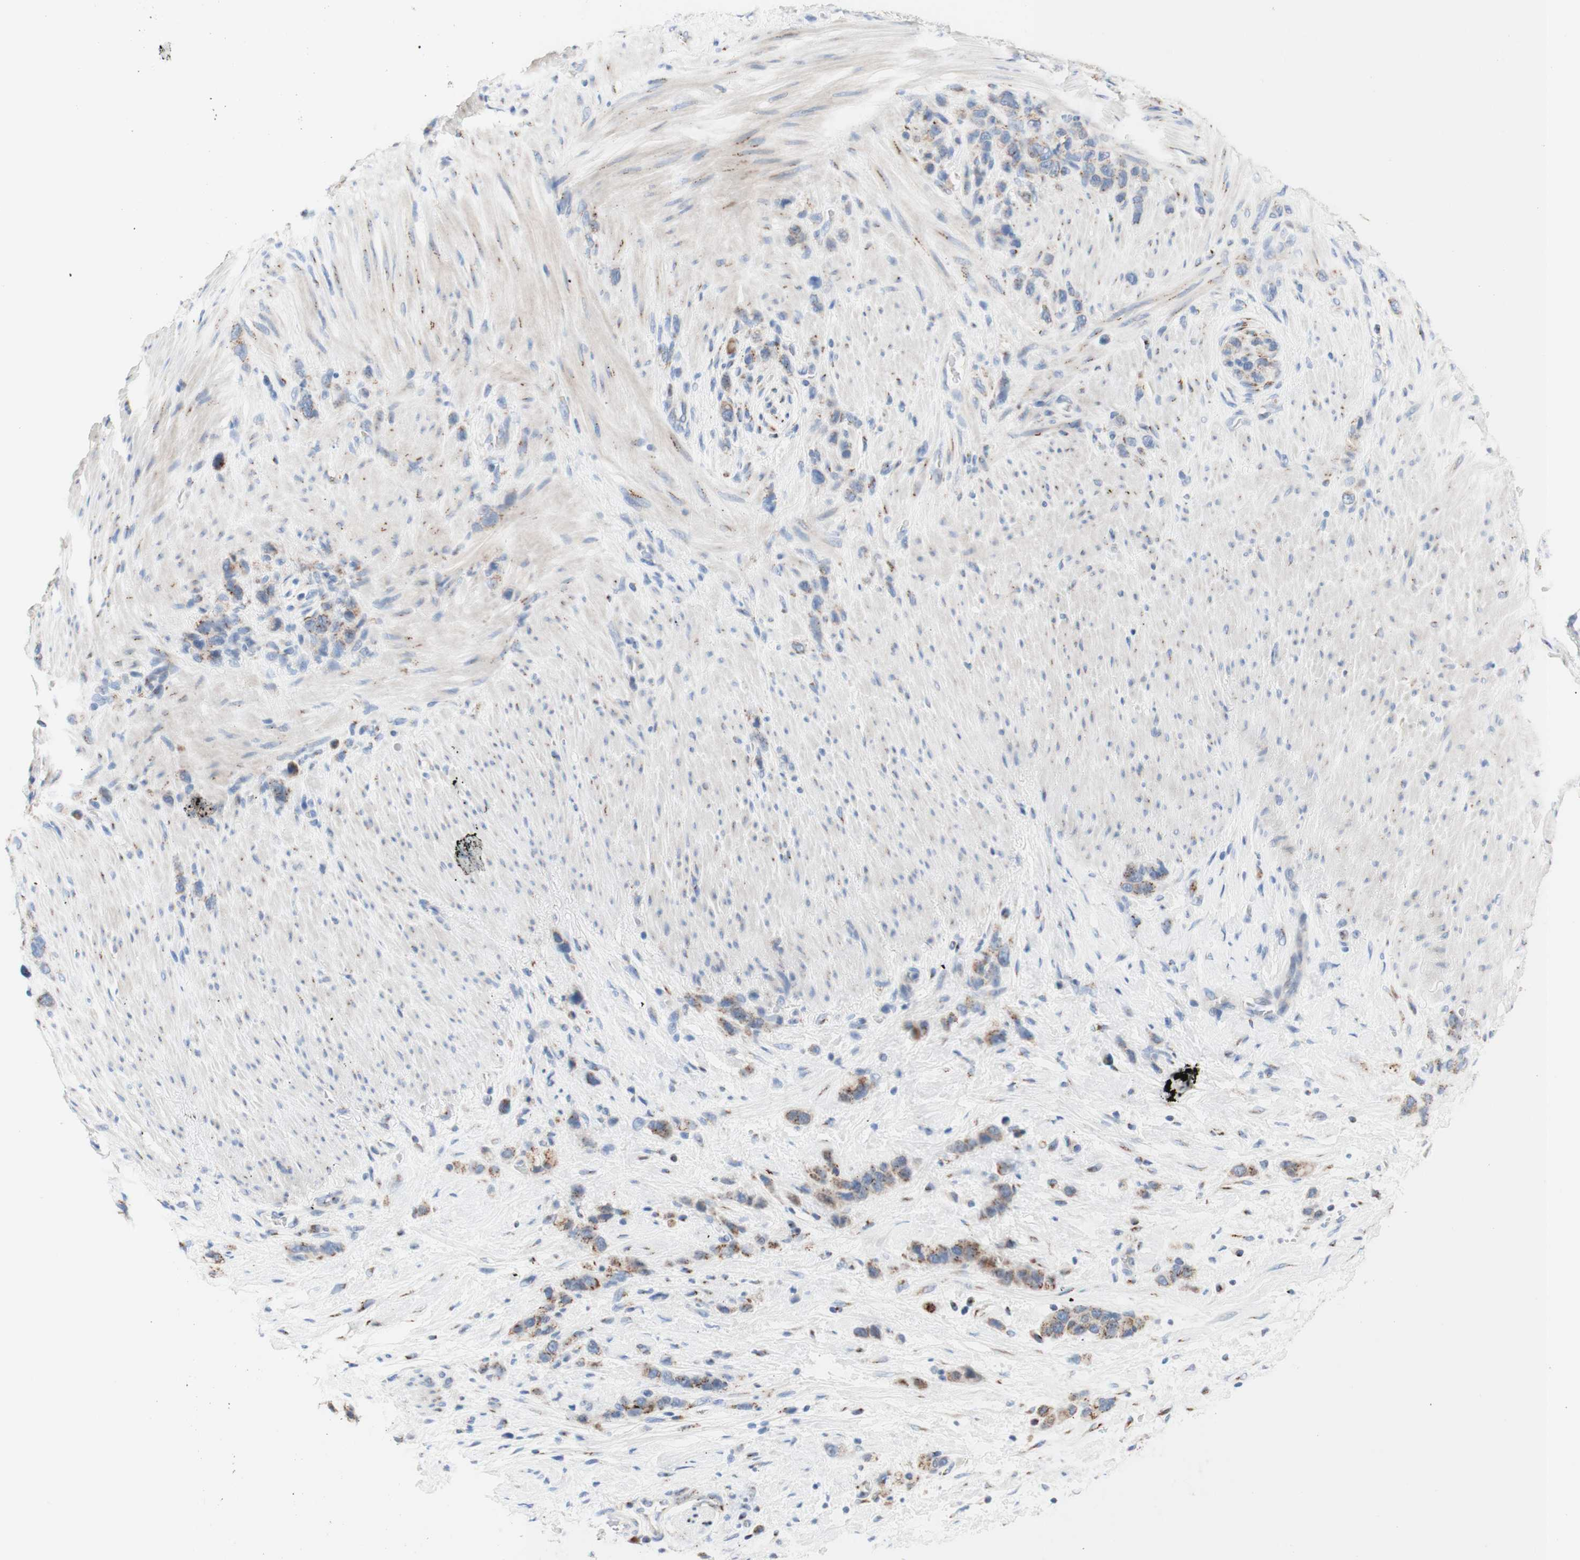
{"staining": {"intensity": "weak", "quantity": "25%-75%", "location": "cytoplasmic/membranous"}, "tissue": "stomach cancer", "cell_type": "Tumor cells", "image_type": "cancer", "snomed": [{"axis": "morphology", "description": "Adenocarcinoma, NOS"}, {"axis": "morphology", "description": "Adenocarcinoma, High grade"}, {"axis": "topography", "description": "Stomach, upper"}, {"axis": "topography", "description": "Stomach, lower"}], "caption": "Adenocarcinoma (high-grade) (stomach) was stained to show a protein in brown. There is low levels of weak cytoplasmic/membranous positivity in approximately 25%-75% of tumor cells. (DAB IHC, brown staining for protein, blue staining for nuclei).", "gene": "GALNT2", "patient": {"sex": "female", "age": 65}}